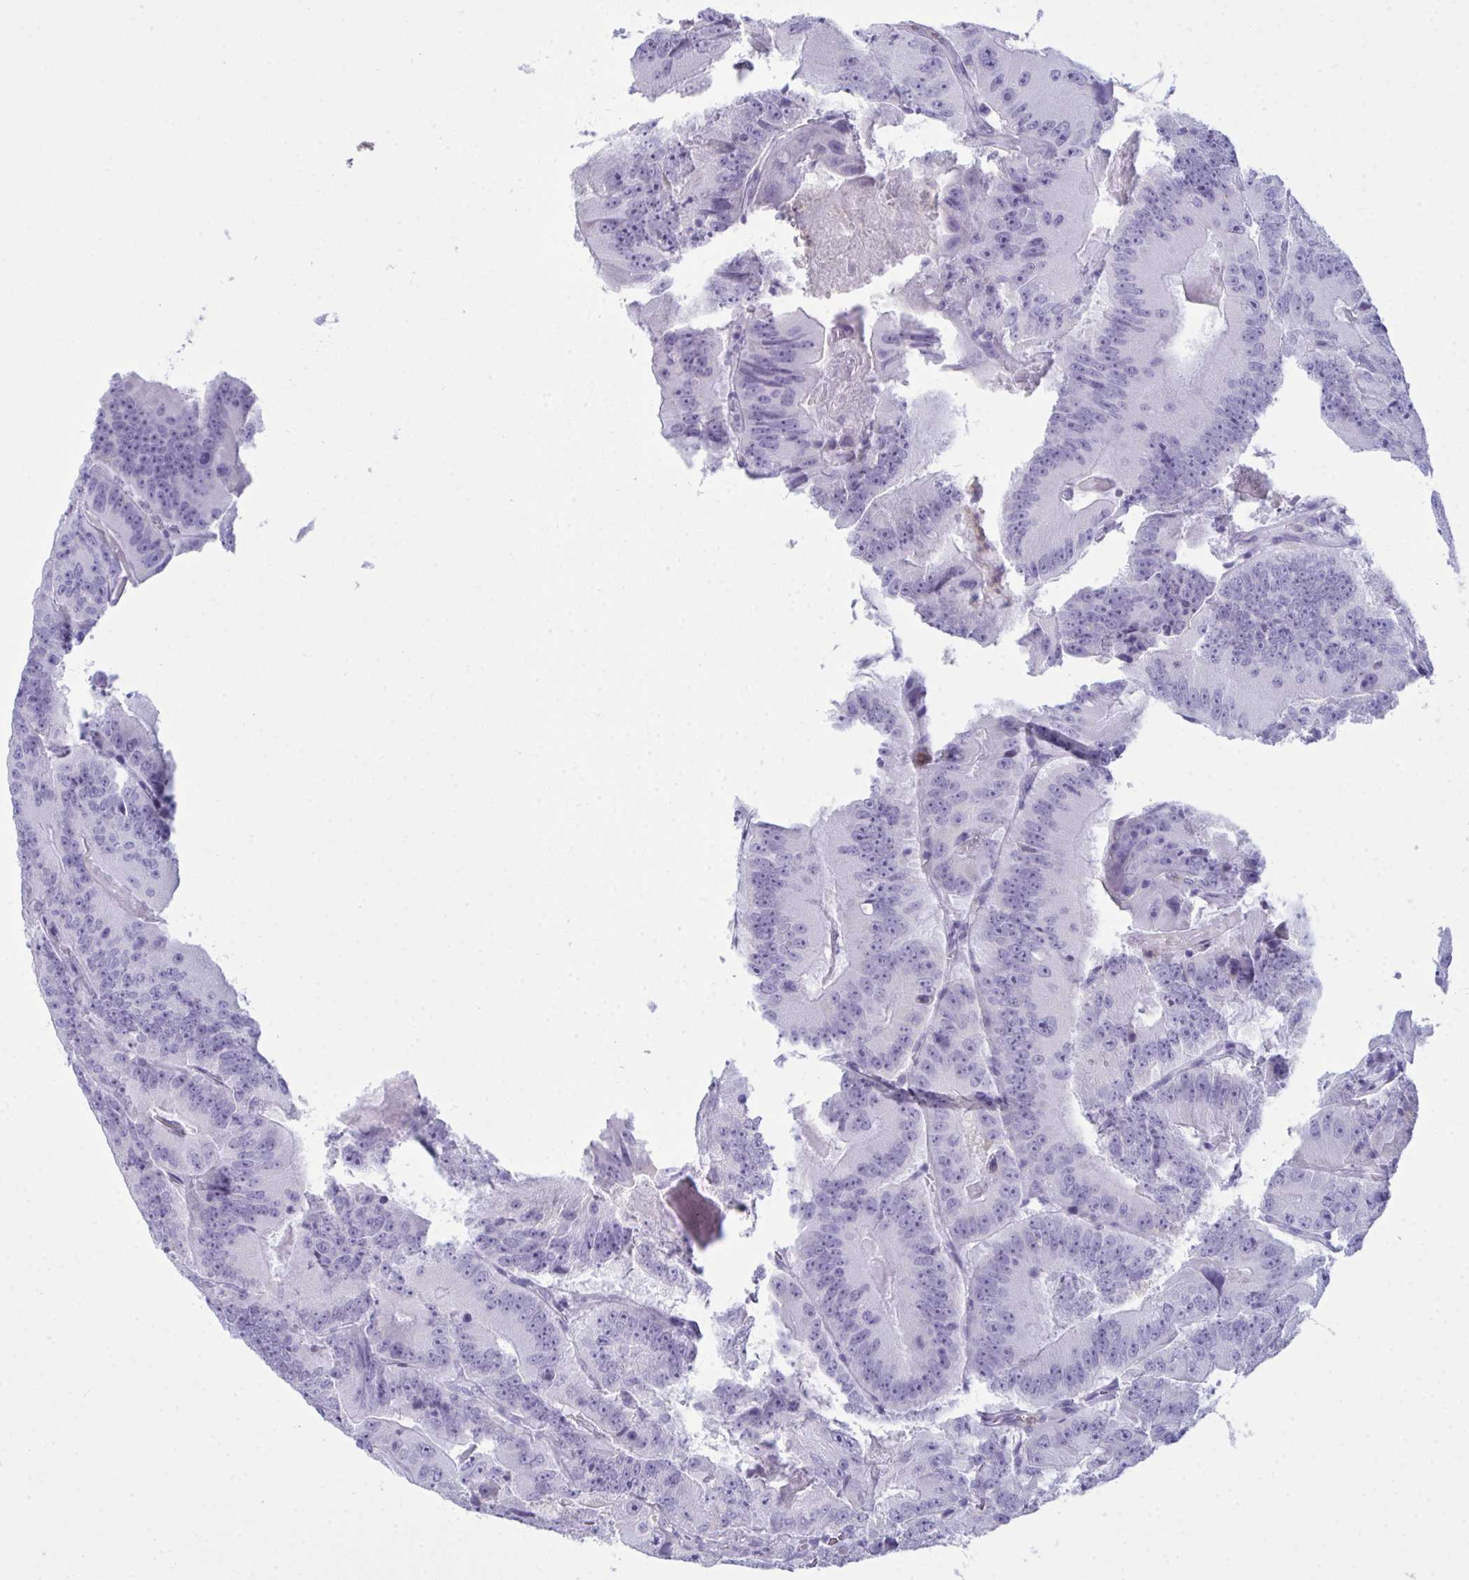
{"staining": {"intensity": "negative", "quantity": "none", "location": "none"}, "tissue": "colorectal cancer", "cell_type": "Tumor cells", "image_type": "cancer", "snomed": [{"axis": "morphology", "description": "Adenocarcinoma, NOS"}, {"axis": "topography", "description": "Colon"}], "caption": "This is an IHC photomicrograph of human adenocarcinoma (colorectal). There is no positivity in tumor cells.", "gene": "SERPINB10", "patient": {"sex": "female", "age": 86}}